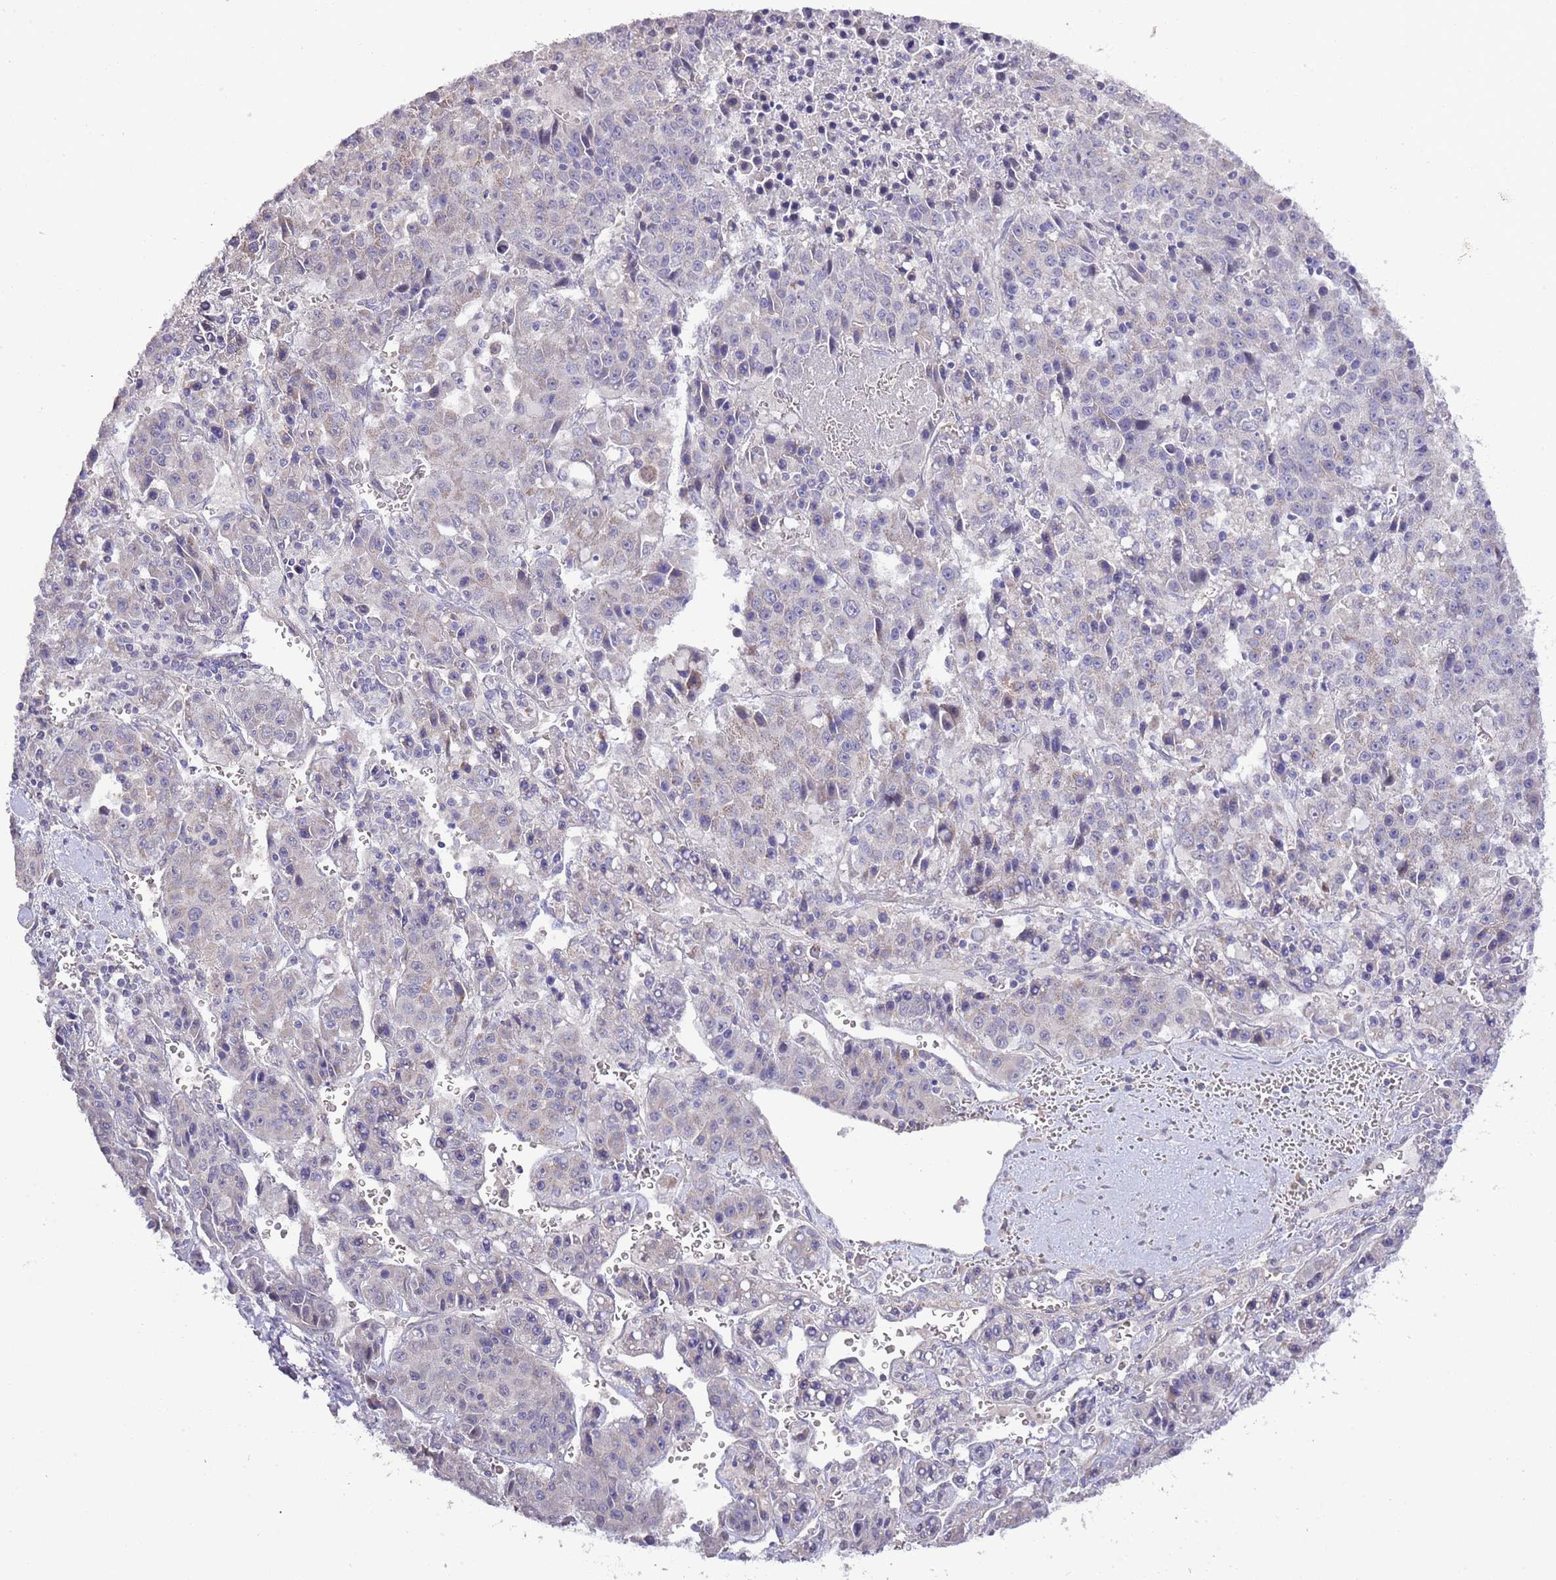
{"staining": {"intensity": "negative", "quantity": "none", "location": "none"}, "tissue": "liver cancer", "cell_type": "Tumor cells", "image_type": "cancer", "snomed": [{"axis": "morphology", "description": "Carcinoma, Hepatocellular, NOS"}, {"axis": "topography", "description": "Liver"}], "caption": "This photomicrograph is of liver cancer stained with IHC to label a protein in brown with the nuclei are counter-stained blue. There is no positivity in tumor cells.", "gene": "LIPJ", "patient": {"sex": "female", "age": 53}}